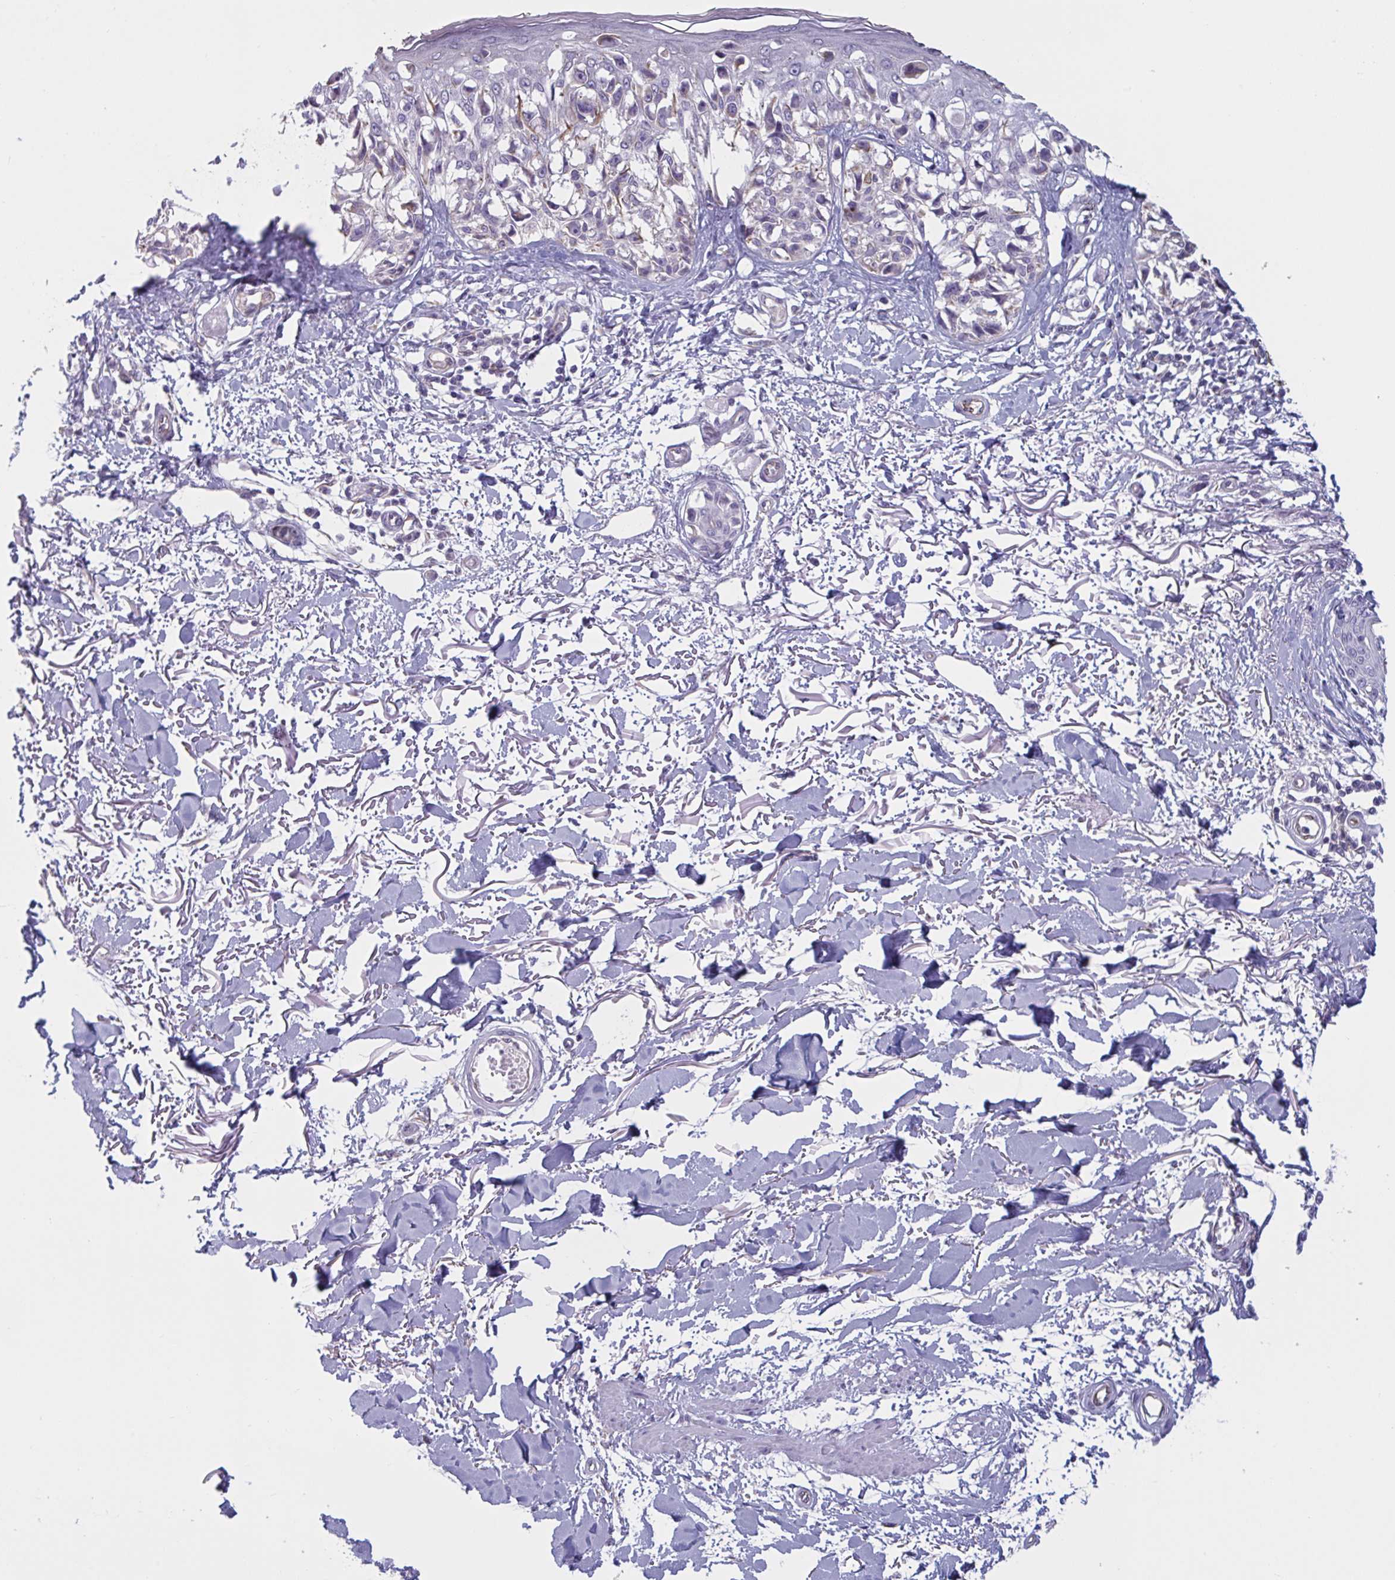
{"staining": {"intensity": "negative", "quantity": "none", "location": "none"}, "tissue": "melanoma", "cell_type": "Tumor cells", "image_type": "cancer", "snomed": [{"axis": "morphology", "description": "Malignant melanoma, NOS"}, {"axis": "topography", "description": "Skin"}], "caption": "High magnification brightfield microscopy of malignant melanoma stained with DAB (3,3'-diaminobenzidine) (brown) and counterstained with hematoxylin (blue): tumor cells show no significant staining.", "gene": "OR1L3", "patient": {"sex": "male", "age": 73}}